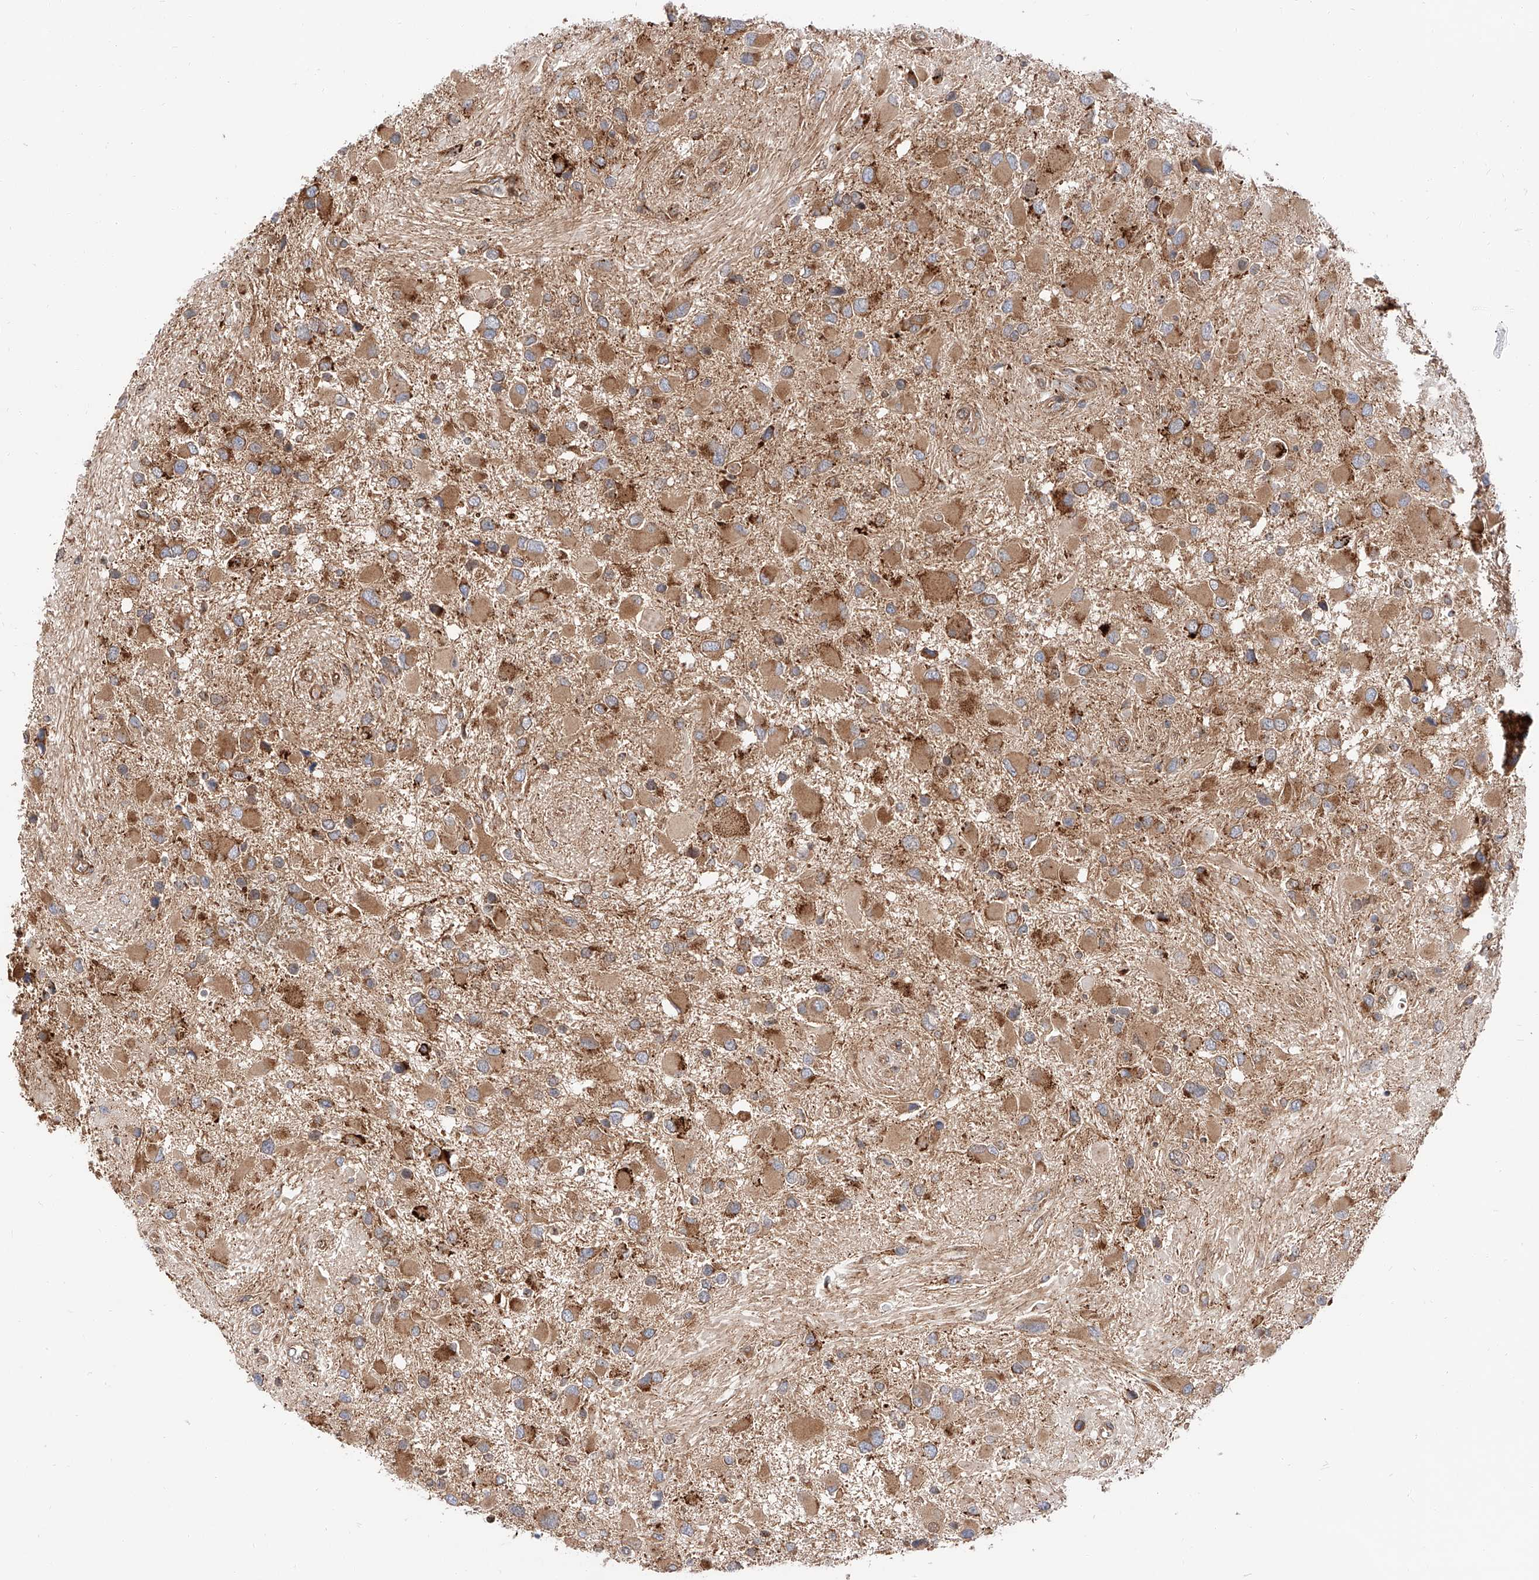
{"staining": {"intensity": "moderate", "quantity": ">75%", "location": "cytoplasmic/membranous"}, "tissue": "glioma", "cell_type": "Tumor cells", "image_type": "cancer", "snomed": [{"axis": "morphology", "description": "Glioma, malignant, High grade"}, {"axis": "topography", "description": "Brain"}], "caption": "Glioma tissue reveals moderate cytoplasmic/membranous positivity in approximately >75% of tumor cells, visualized by immunohistochemistry.", "gene": "ISCA2", "patient": {"sex": "male", "age": 53}}